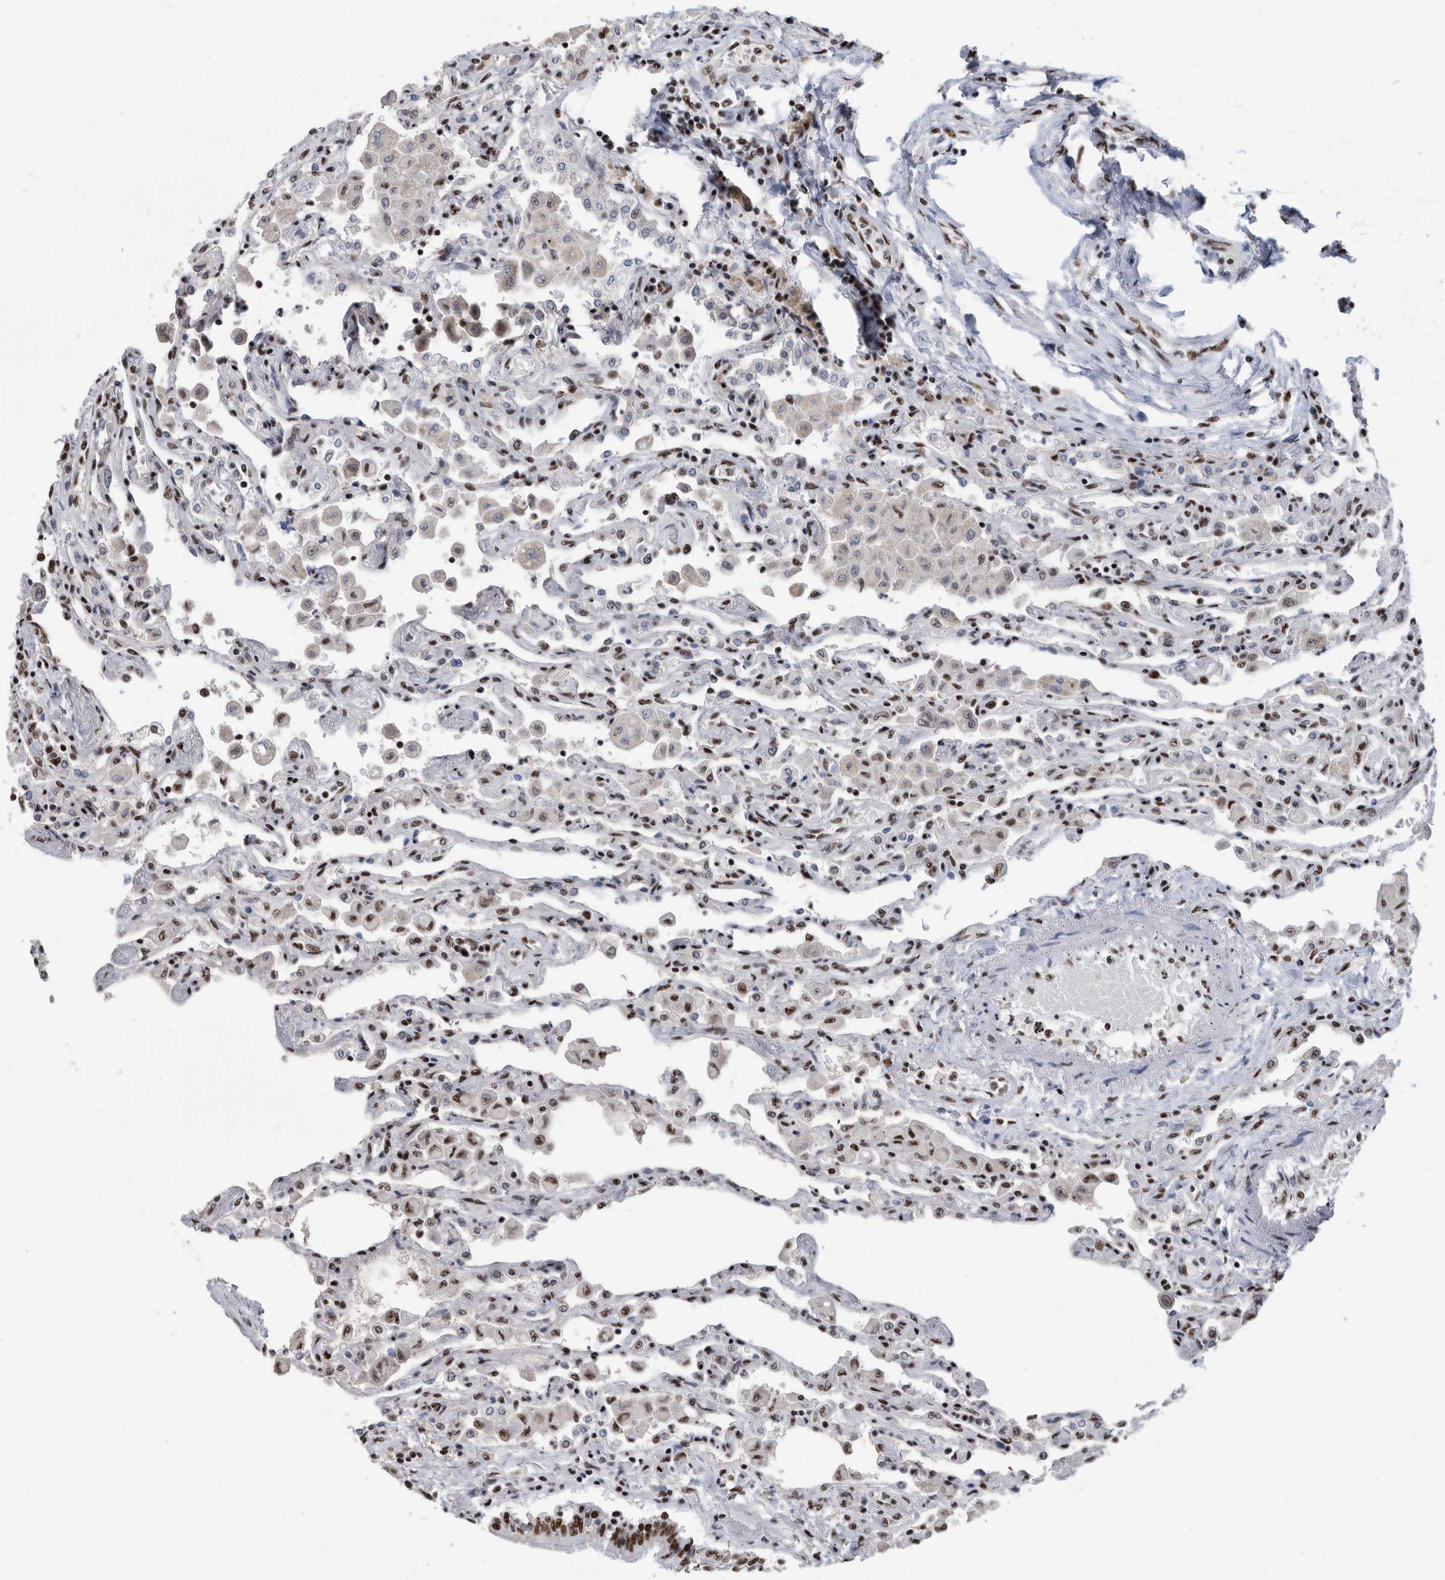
{"staining": {"intensity": "strong", "quantity": ">75%", "location": "nuclear"}, "tissue": "lung", "cell_type": "Alveolar cells", "image_type": "normal", "snomed": [{"axis": "morphology", "description": "Normal tissue, NOS"}, {"axis": "topography", "description": "Bronchus"}, {"axis": "topography", "description": "Lung"}], "caption": "A high-resolution photomicrograph shows immunohistochemistry staining of unremarkable lung, which reveals strong nuclear positivity in about >75% of alveolar cells. (Brightfield microscopy of DAB IHC at high magnification).", "gene": "SF3A1", "patient": {"sex": "female", "age": 49}}